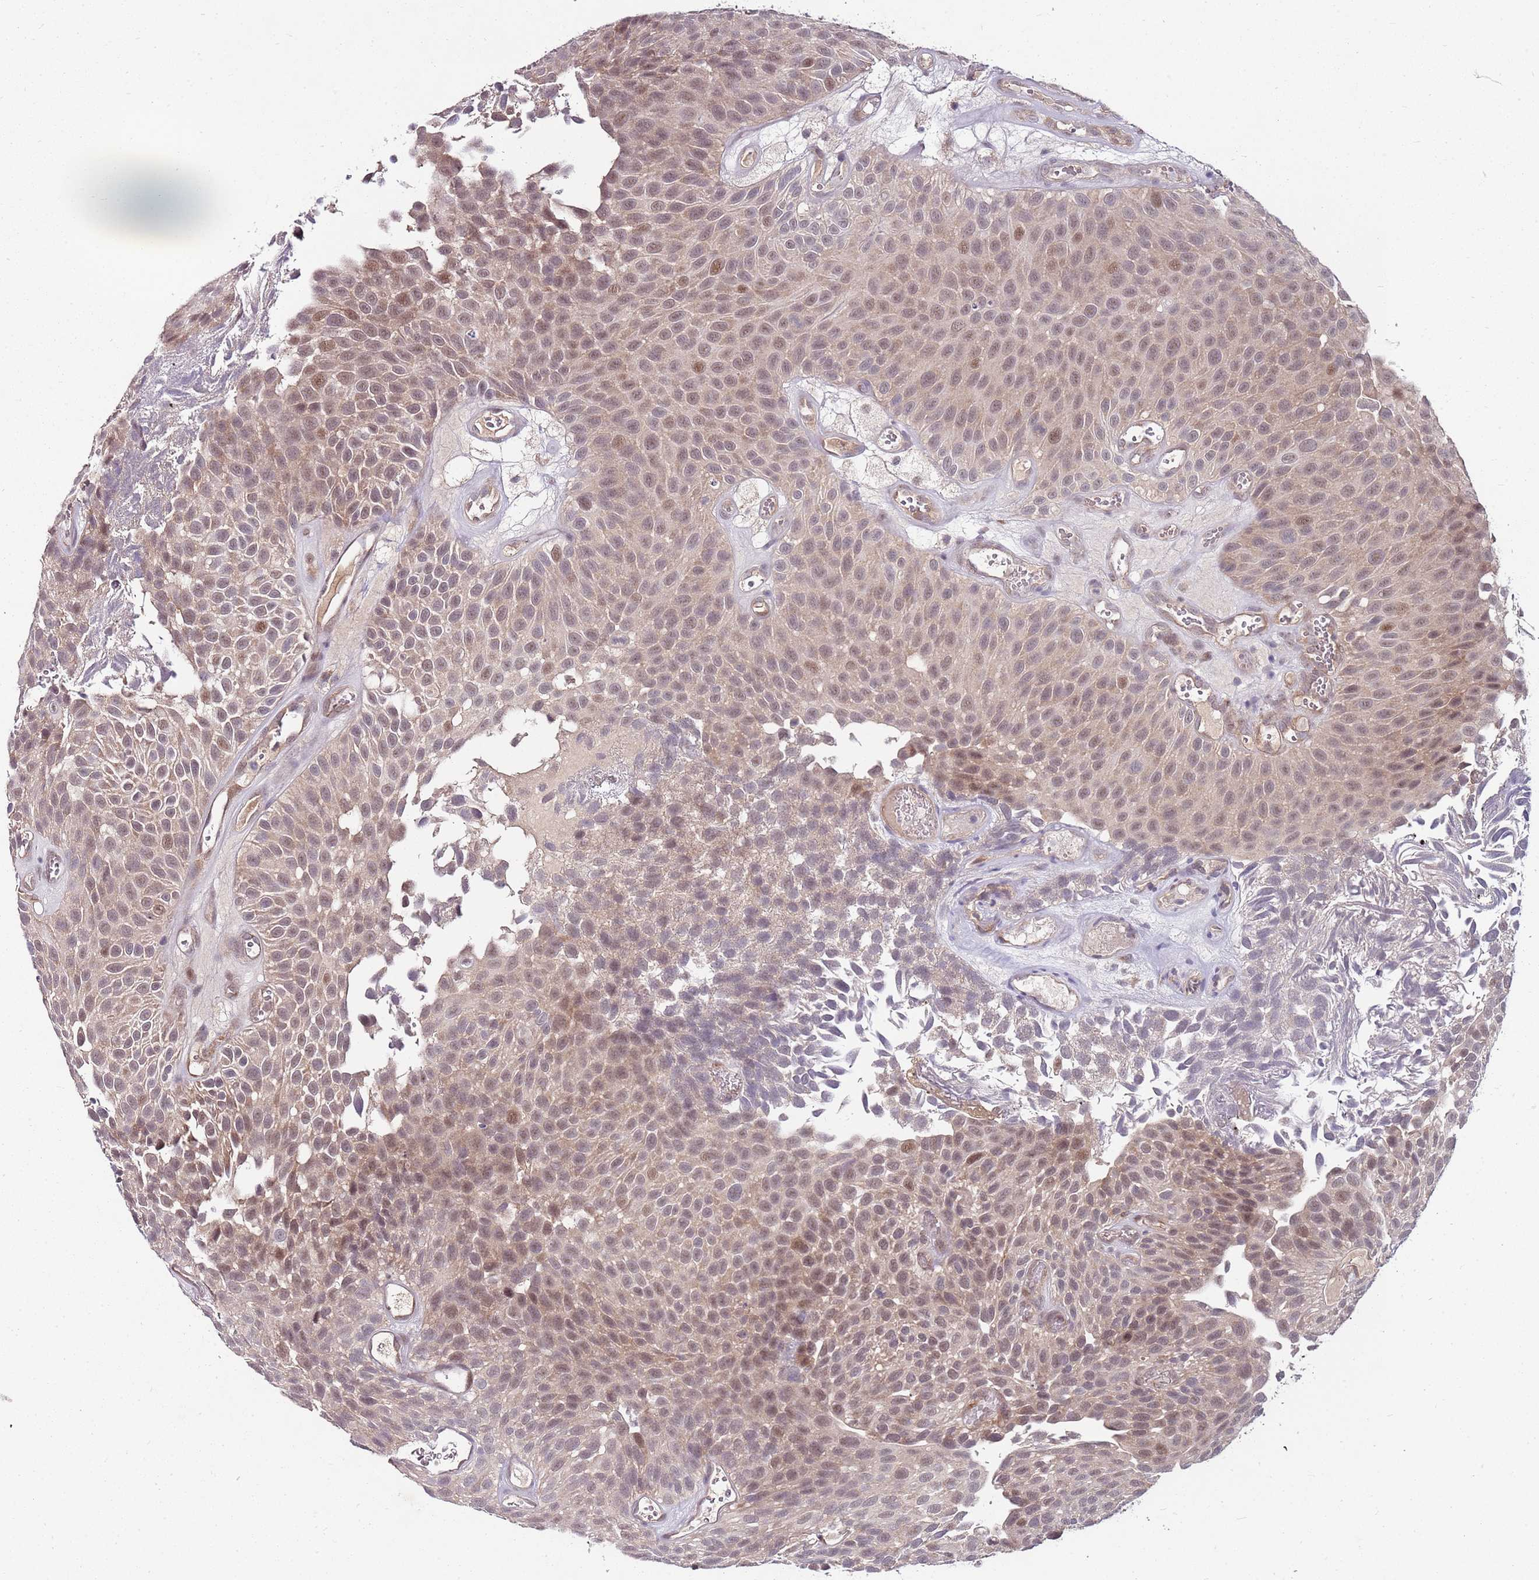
{"staining": {"intensity": "weak", "quantity": "25%-75%", "location": "nuclear"}, "tissue": "urothelial cancer", "cell_type": "Tumor cells", "image_type": "cancer", "snomed": [{"axis": "morphology", "description": "Urothelial carcinoma, Low grade"}, {"axis": "topography", "description": "Urinary bladder"}], "caption": "This image exhibits IHC staining of human urothelial carcinoma (low-grade), with low weak nuclear expression in about 25%-75% of tumor cells.", "gene": "FBXL22", "patient": {"sex": "male", "age": 89}}